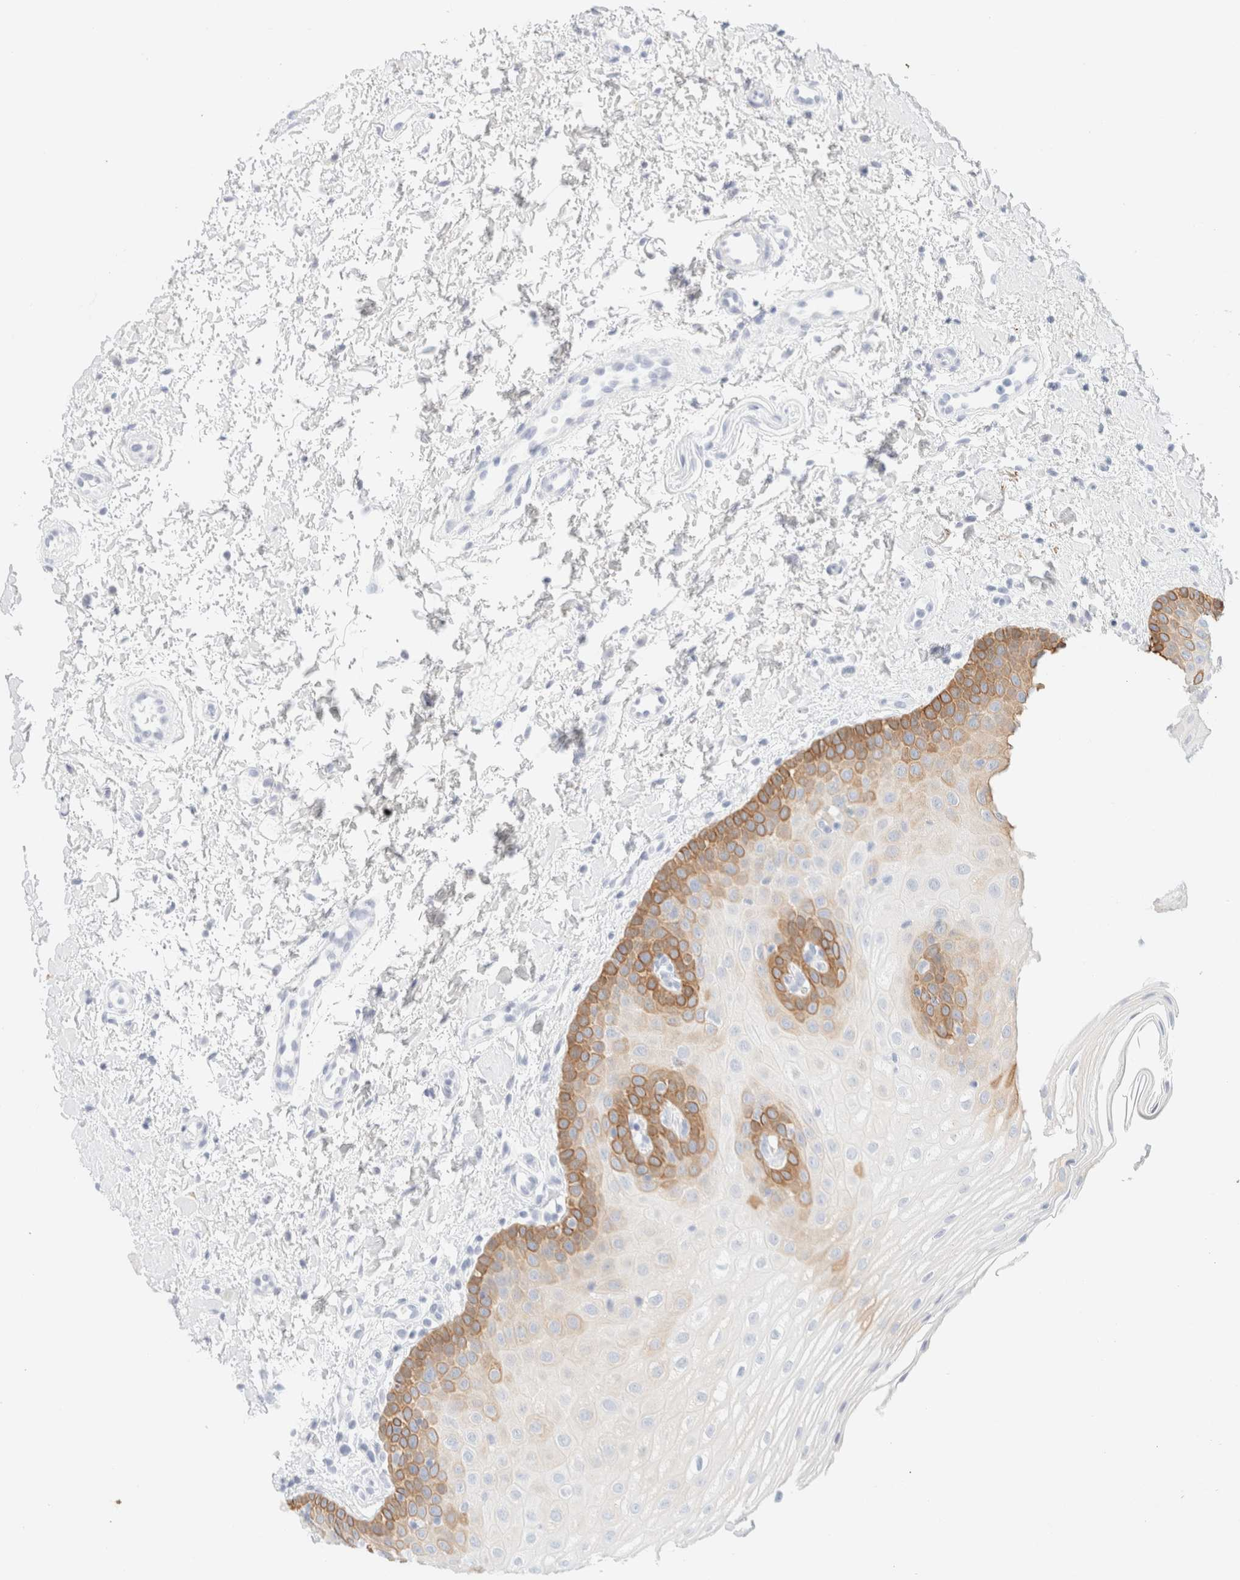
{"staining": {"intensity": "moderate", "quantity": "25%-75%", "location": "cytoplasmic/membranous"}, "tissue": "oral mucosa", "cell_type": "Squamous epithelial cells", "image_type": "normal", "snomed": [{"axis": "morphology", "description": "Normal tissue, NOS"}, {"axis": "topography", "description": "Skin"}, {"axis": "topography", "description": "Oral tissue"}], "caption": "DAB (3,3'-diaminobenzidine) immunohistochemical staining of benign oral mucosa displays moderate cytoplasmic/membranous protein staining in about 25%-75% of squamous epithelial cells.", "gene": "KRT15", "patient": {"sex": "male", "age": 84}}